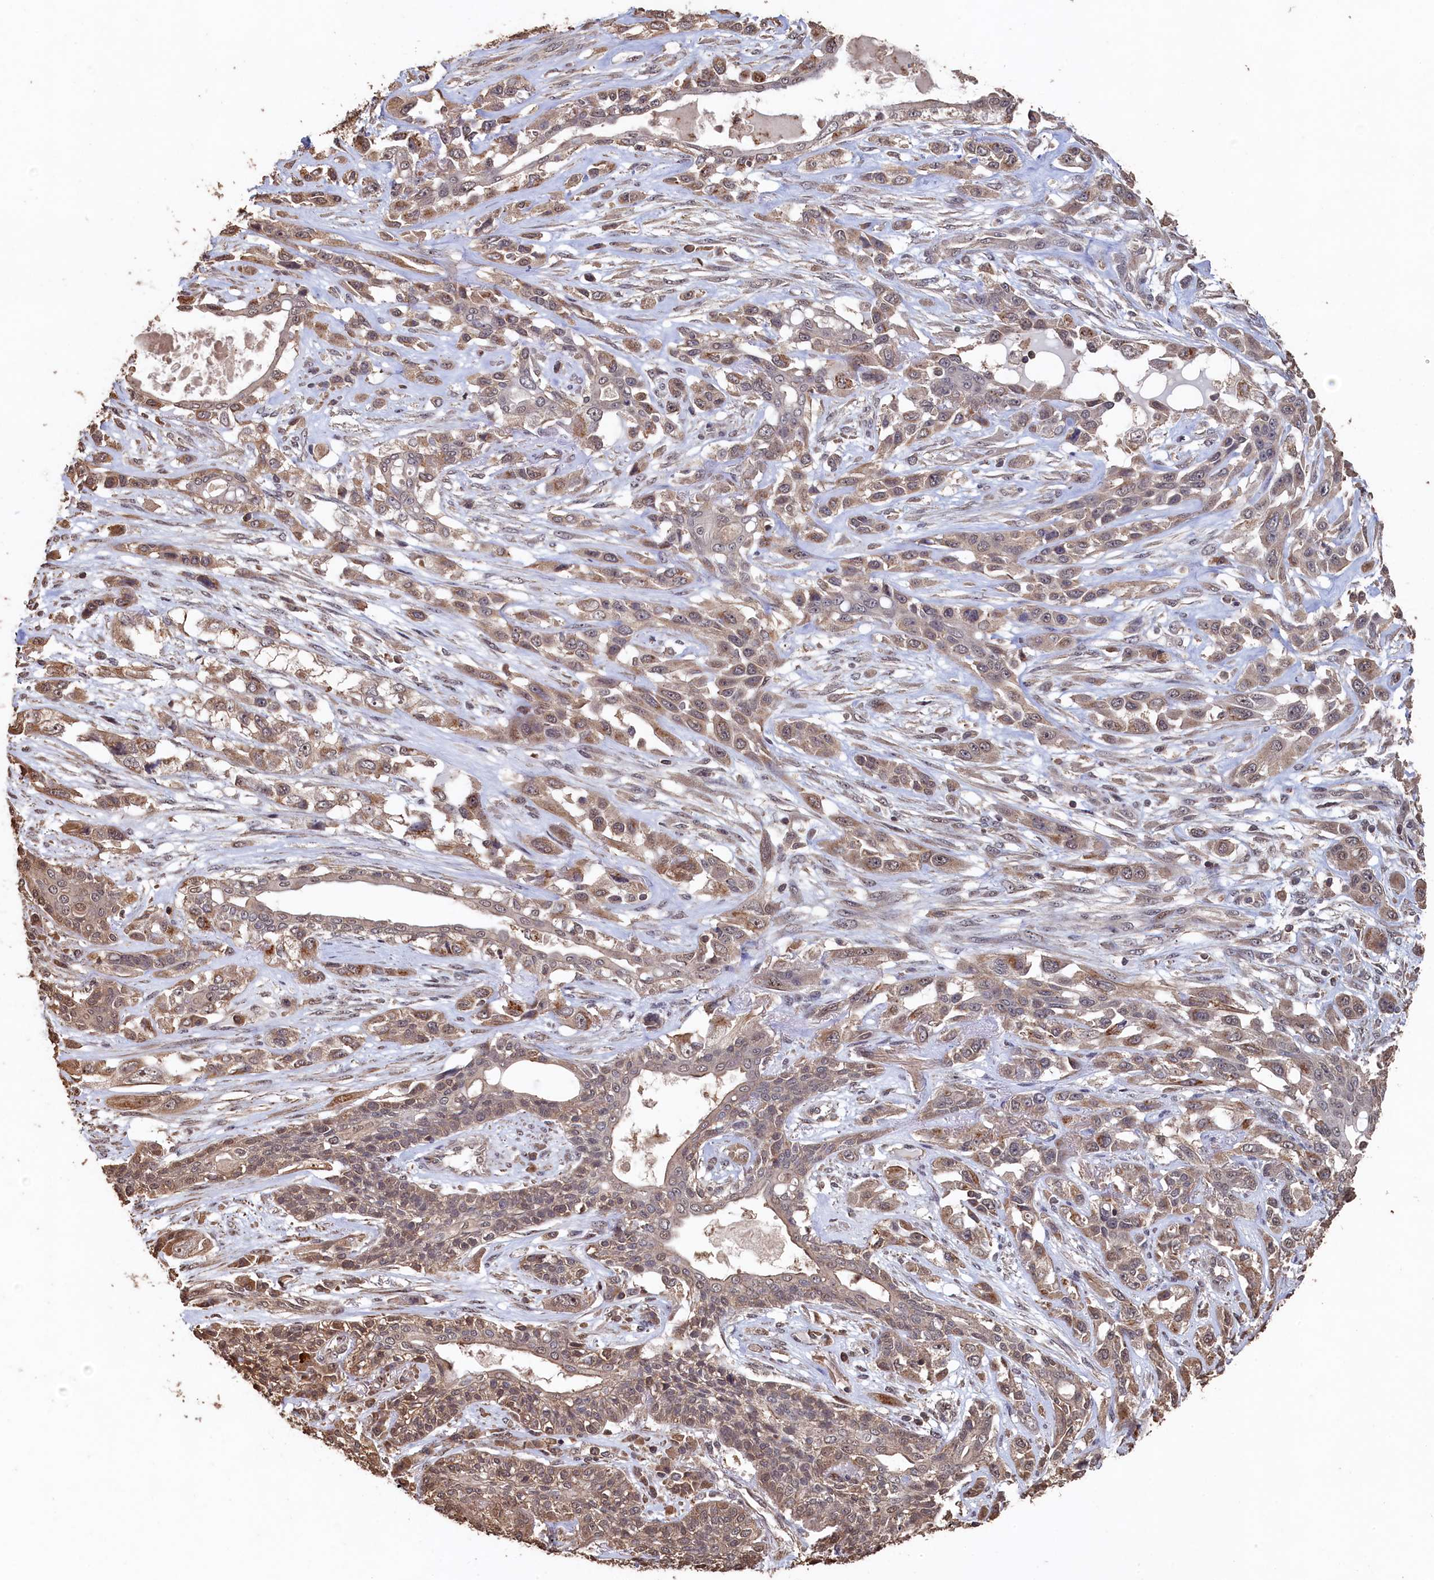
{"staining": {"intensity": "weak", "quantity": "<25%", "location": "cytoplasmic/membranous"}, "tissue": "lung cancer", "cell_type": "Tumor cells", "image_type": "cancer", "snomed": [{"axis": "morphology", "description": "Squamous cell carcinoma, NOS"}, {"axis": "topography", "description": "Lung"}], "caption": "A micrograph of lung squamous cell carcinoma stained for a protein shows no brown staining in tumor cells.", "gene": "PIGN", "patient": {"sex": "female", "age": 70}}